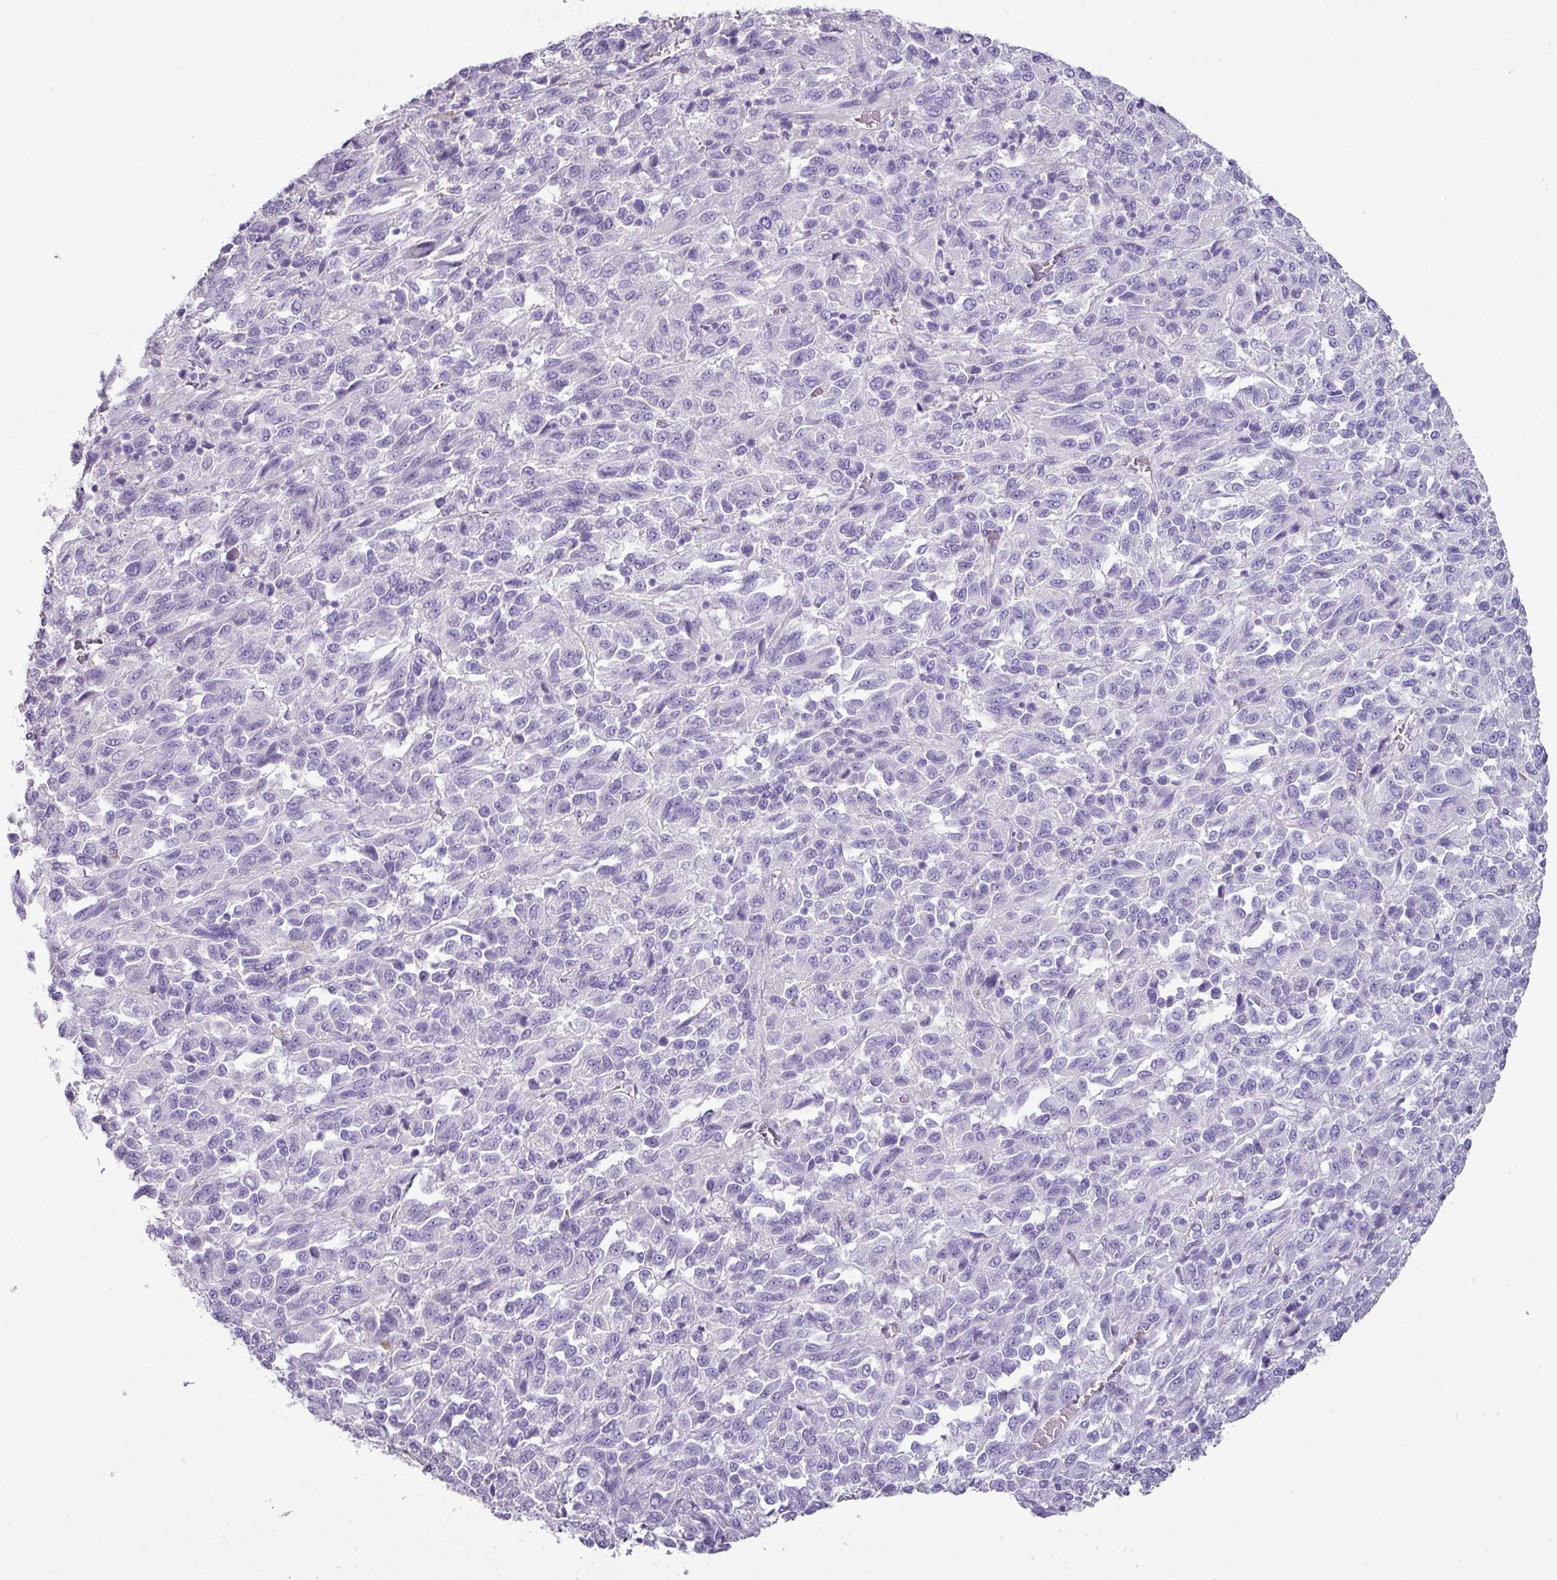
{"staining": {"intensity": "negative", "quantity": "none", "location": "none"}, "tissue": "melanoma", "cell_type": "Tumor cells", "image_type": "cancer", "snomed": [{"axis": "morphology", "description": "Malignant melanoma, Metastatic site"}, {"axis": "topography", "description": "Lung"}], "caption": "Immunohistochemistry micrograph of human melanoma stained for a protein (brown), which demonstrates no staining in tumor cells.", "gene": "GSTA3", "patient": {"sex": "male", "age": 64}}